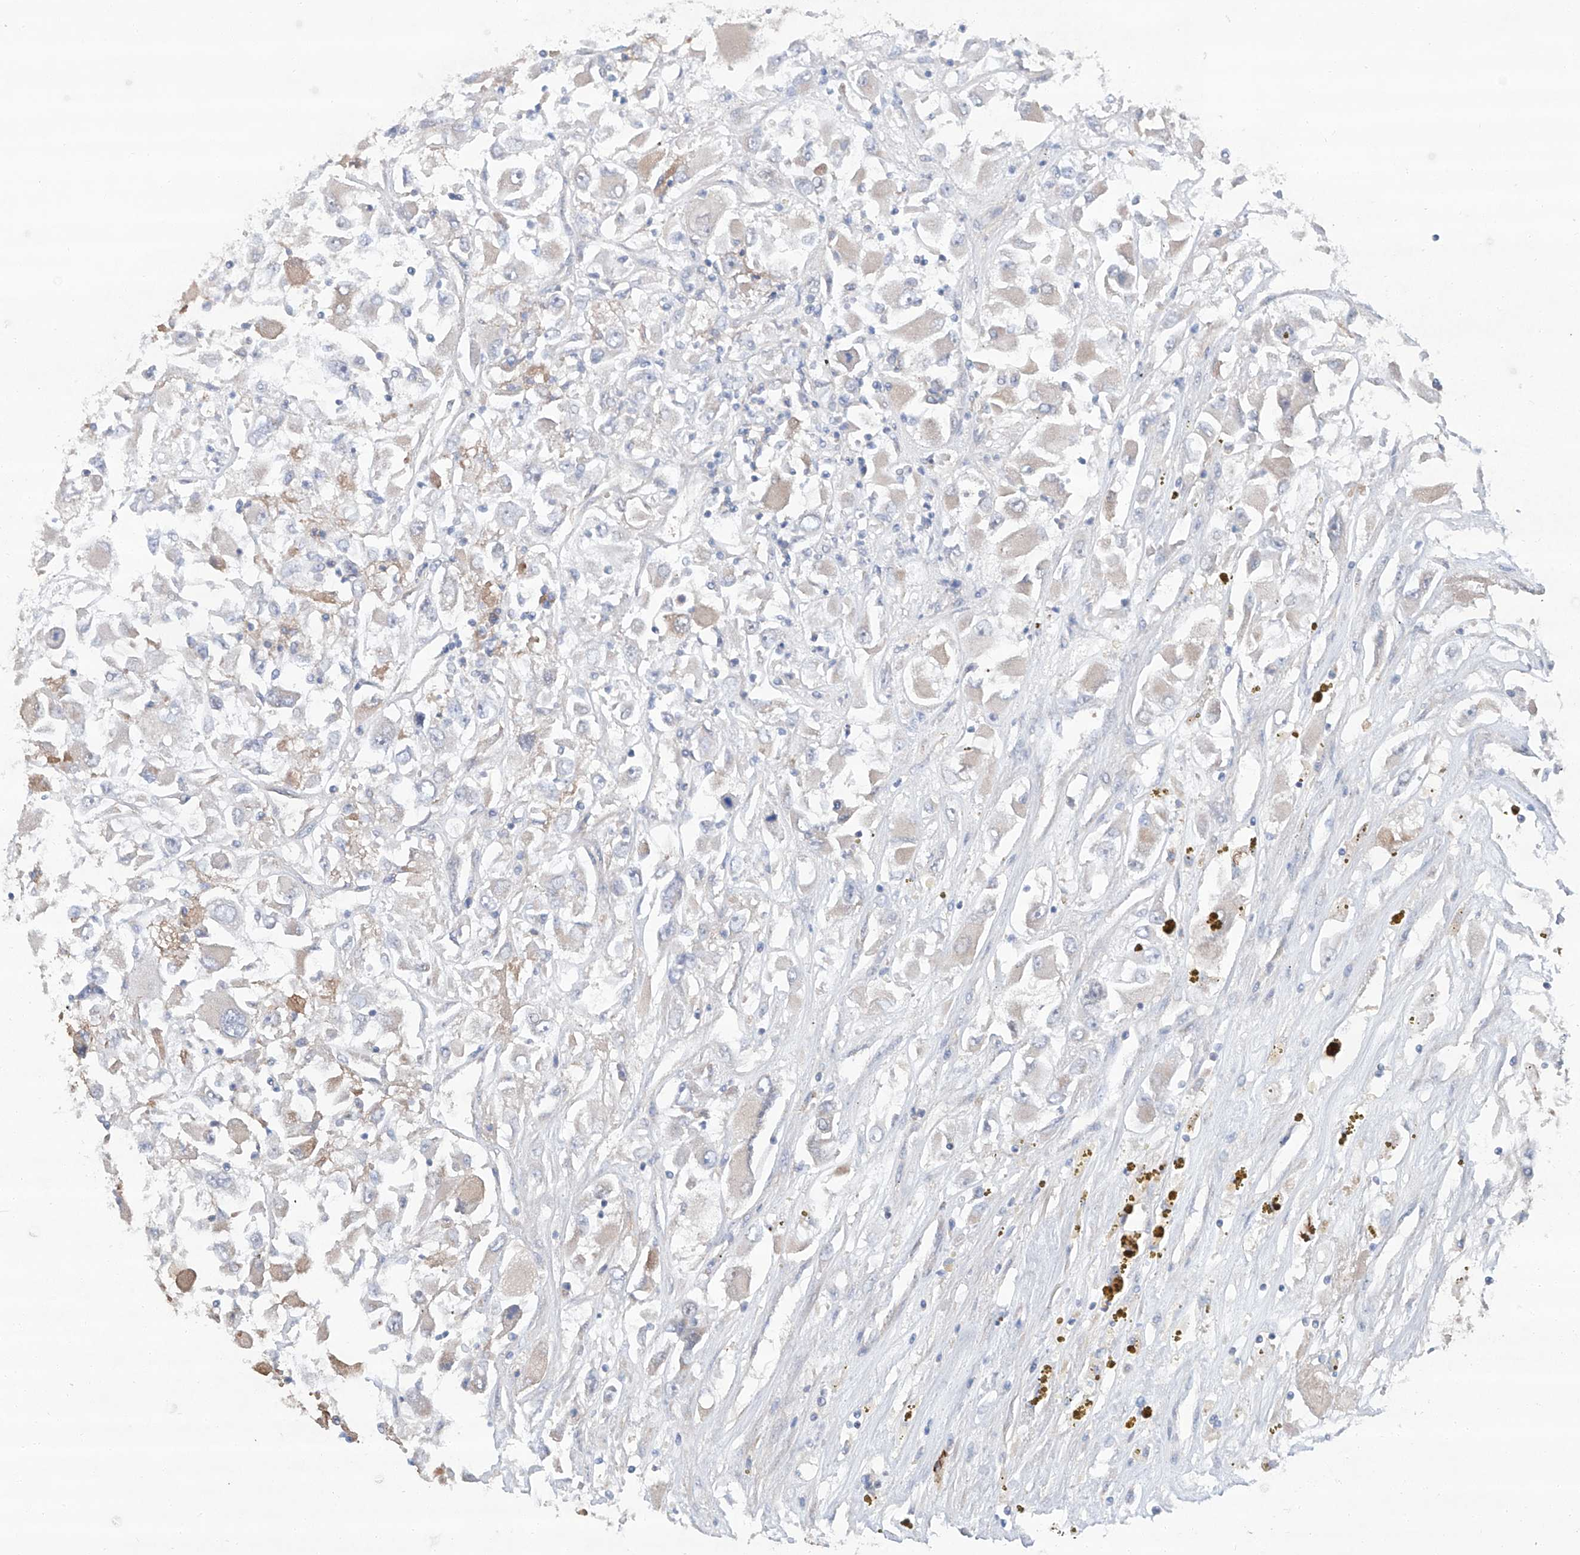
{"staining": {"intensity": "negative", "quantity": "none", "location": "none"}, "tissue": "renal cancer", "cell_type": "Tumor cells", "image_type": "cancer", "snomed": [{"axis": "morphology", "description": "Adenocarcinoma, NOS"}, {"axis": "topography", "description": "Kidney"}], "caption": "Immunohistochemistry image of adenocarcinoma (renal) stained for a protein (brown), which exhibits no staining in tumor cells.", "gene": "SIX4", "patient": {"sex": "female", "age": 52}}